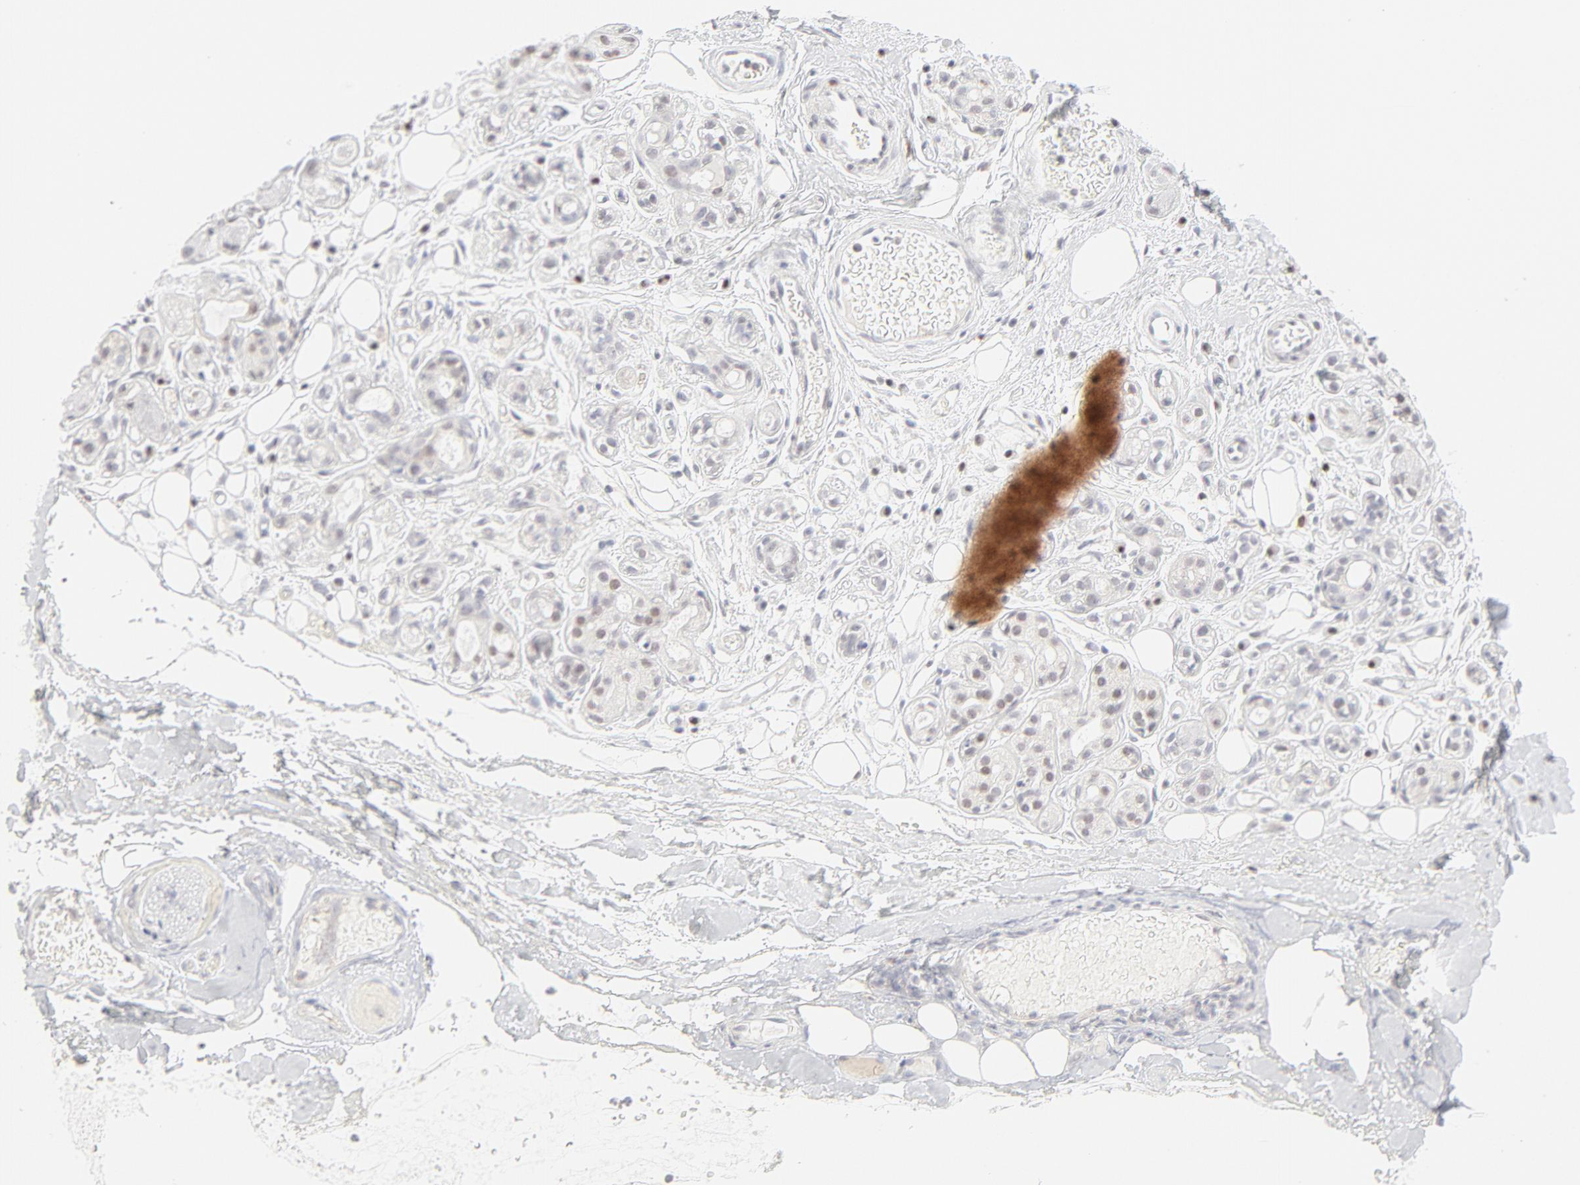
{"staining": {"intensity": "weak", "quantity": "25%-75%", "location": "cytoplasmic/membranous,nuclear"}, "tissue": "salivary gland", "cell_type": "Glandular cells", "image_type": "normal", "snomed": [{"axis": "morphology", "description": "Normal tissue, NOS"}, {"axis": "topography", "description": "Salivary gland"}], "caption": "Human salivary gland stained for a protein (brown) reveals weak cytoplasmic/membranous,nuclear positive expression in about 25%-75% of glandular cells.", "gene": "PRKCB", "patient": {"sex": "male", "age": 54}}